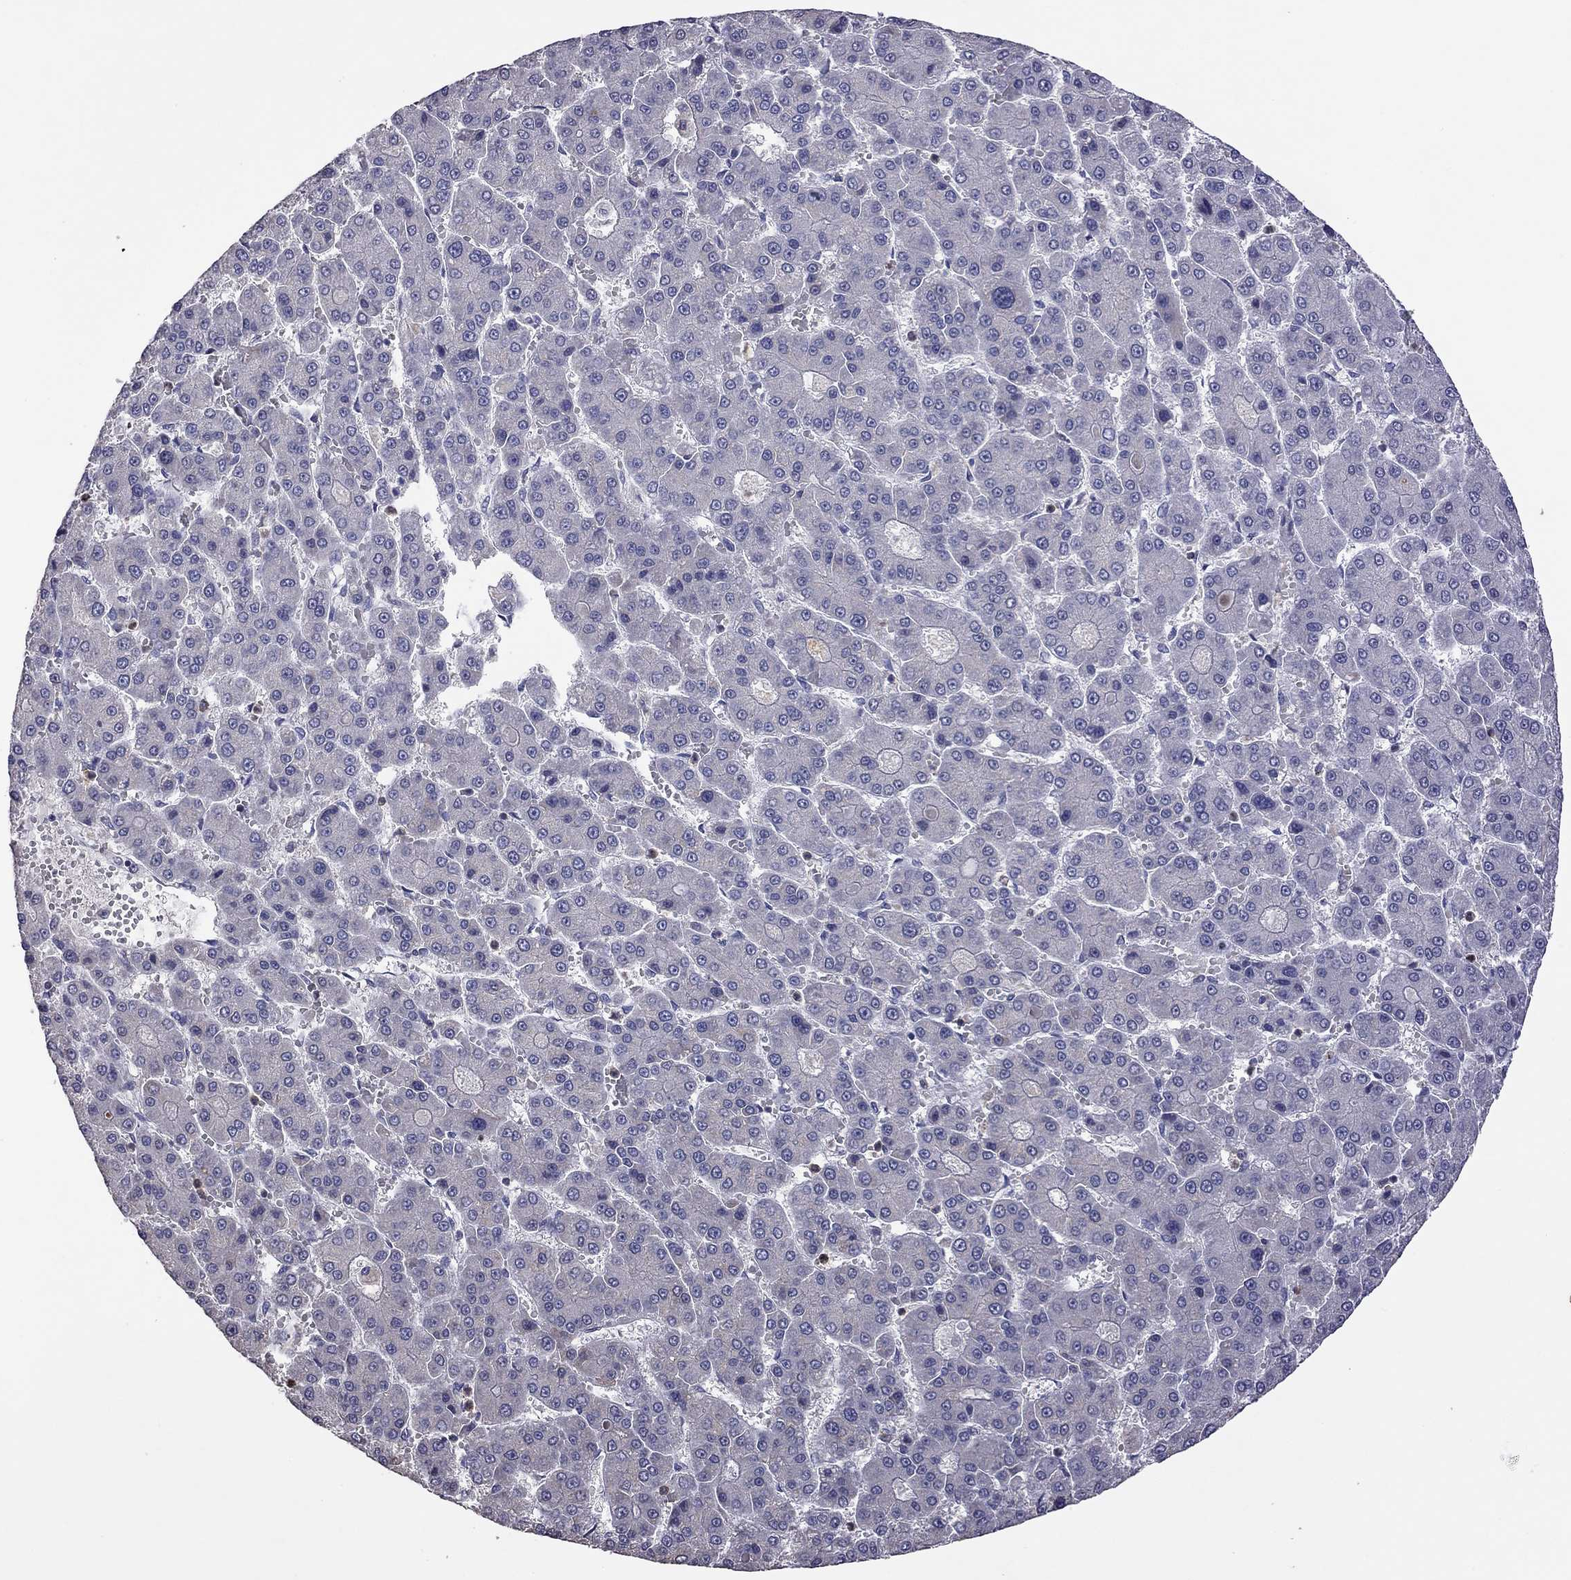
{"staining": {"intensity": "negative", "quantity": "none", "location": "none"}, "tissue": "liver cancer", "cell_type": "Tumor cells", "image_type": "cancer", "snomed": [{"axis": "morphology", "description": "Carcinoma, Hepatocellular, NOS"}, {"axis": "topography", "description": "Liver"}], "caption": "An immunohistochemistry micrograph of liver cancer (hepatocellular carcinoma) is shown. There is no staining in tumor cells of liver cancer (hepatocellular carcinoma).", "gene": "IPCEF1", "patient": {"sex": "male", "age": 70}}